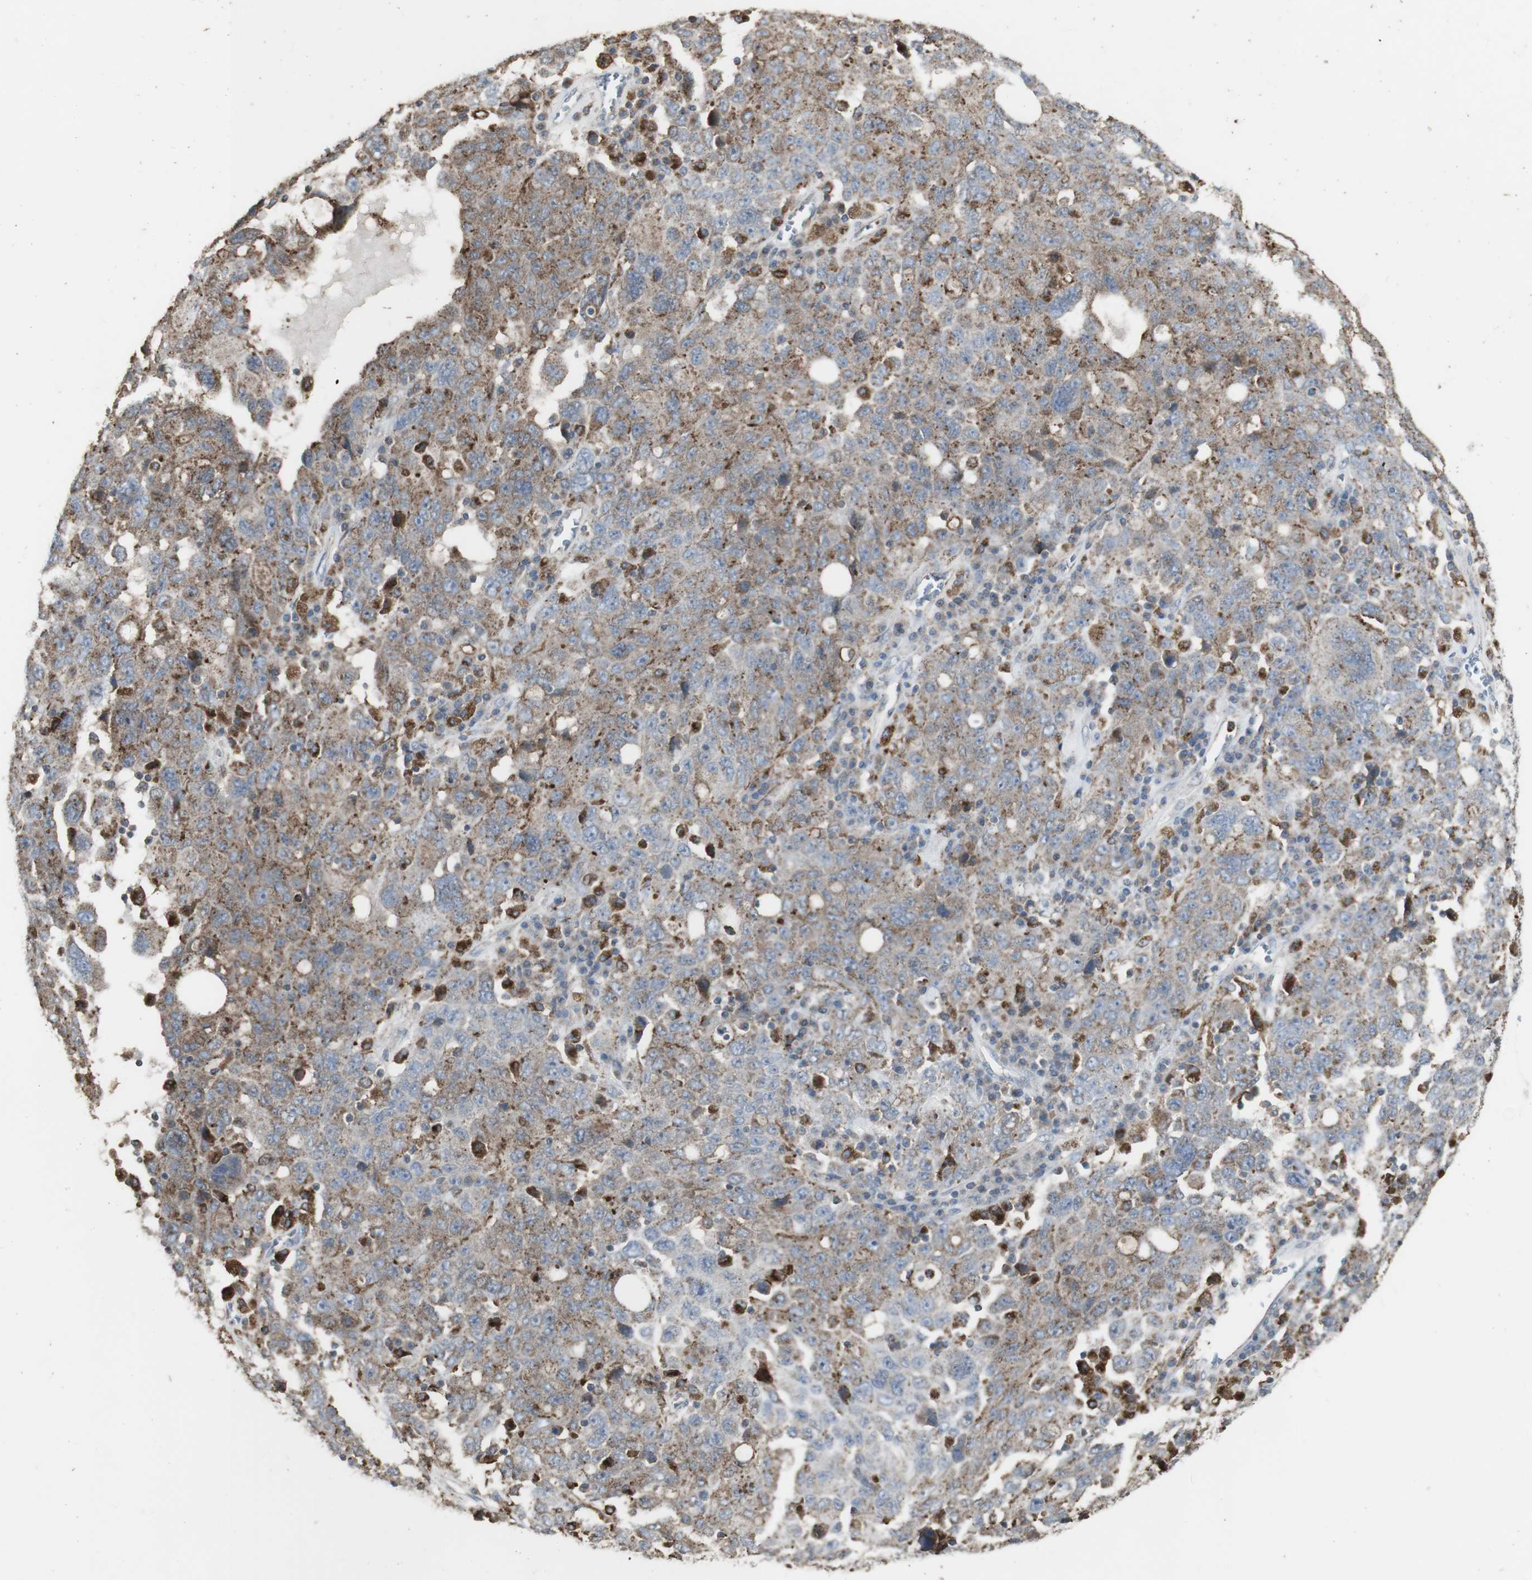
{"staining": {"intensity": "weak", "quantity": ">75%", "location": "cytoplasmic/membranous"}, "tissue": "ovarian cancer", "cell_type": "Tumor cells", "image_type": "cancer", "snomed": [{"axis": "morphology", "description": "Carcinoma, endometroid"}, {"axis": "topography", "description": "Ovary"}], "caption": "Protein staining exhibits weak cytoplasmic/membranous staining in about >75% of tumor cells in ovarian cancer (endometroid carcinoma).", "gene": "ATP6V1E1", "patient": {"sex": "female", "age": 62}}